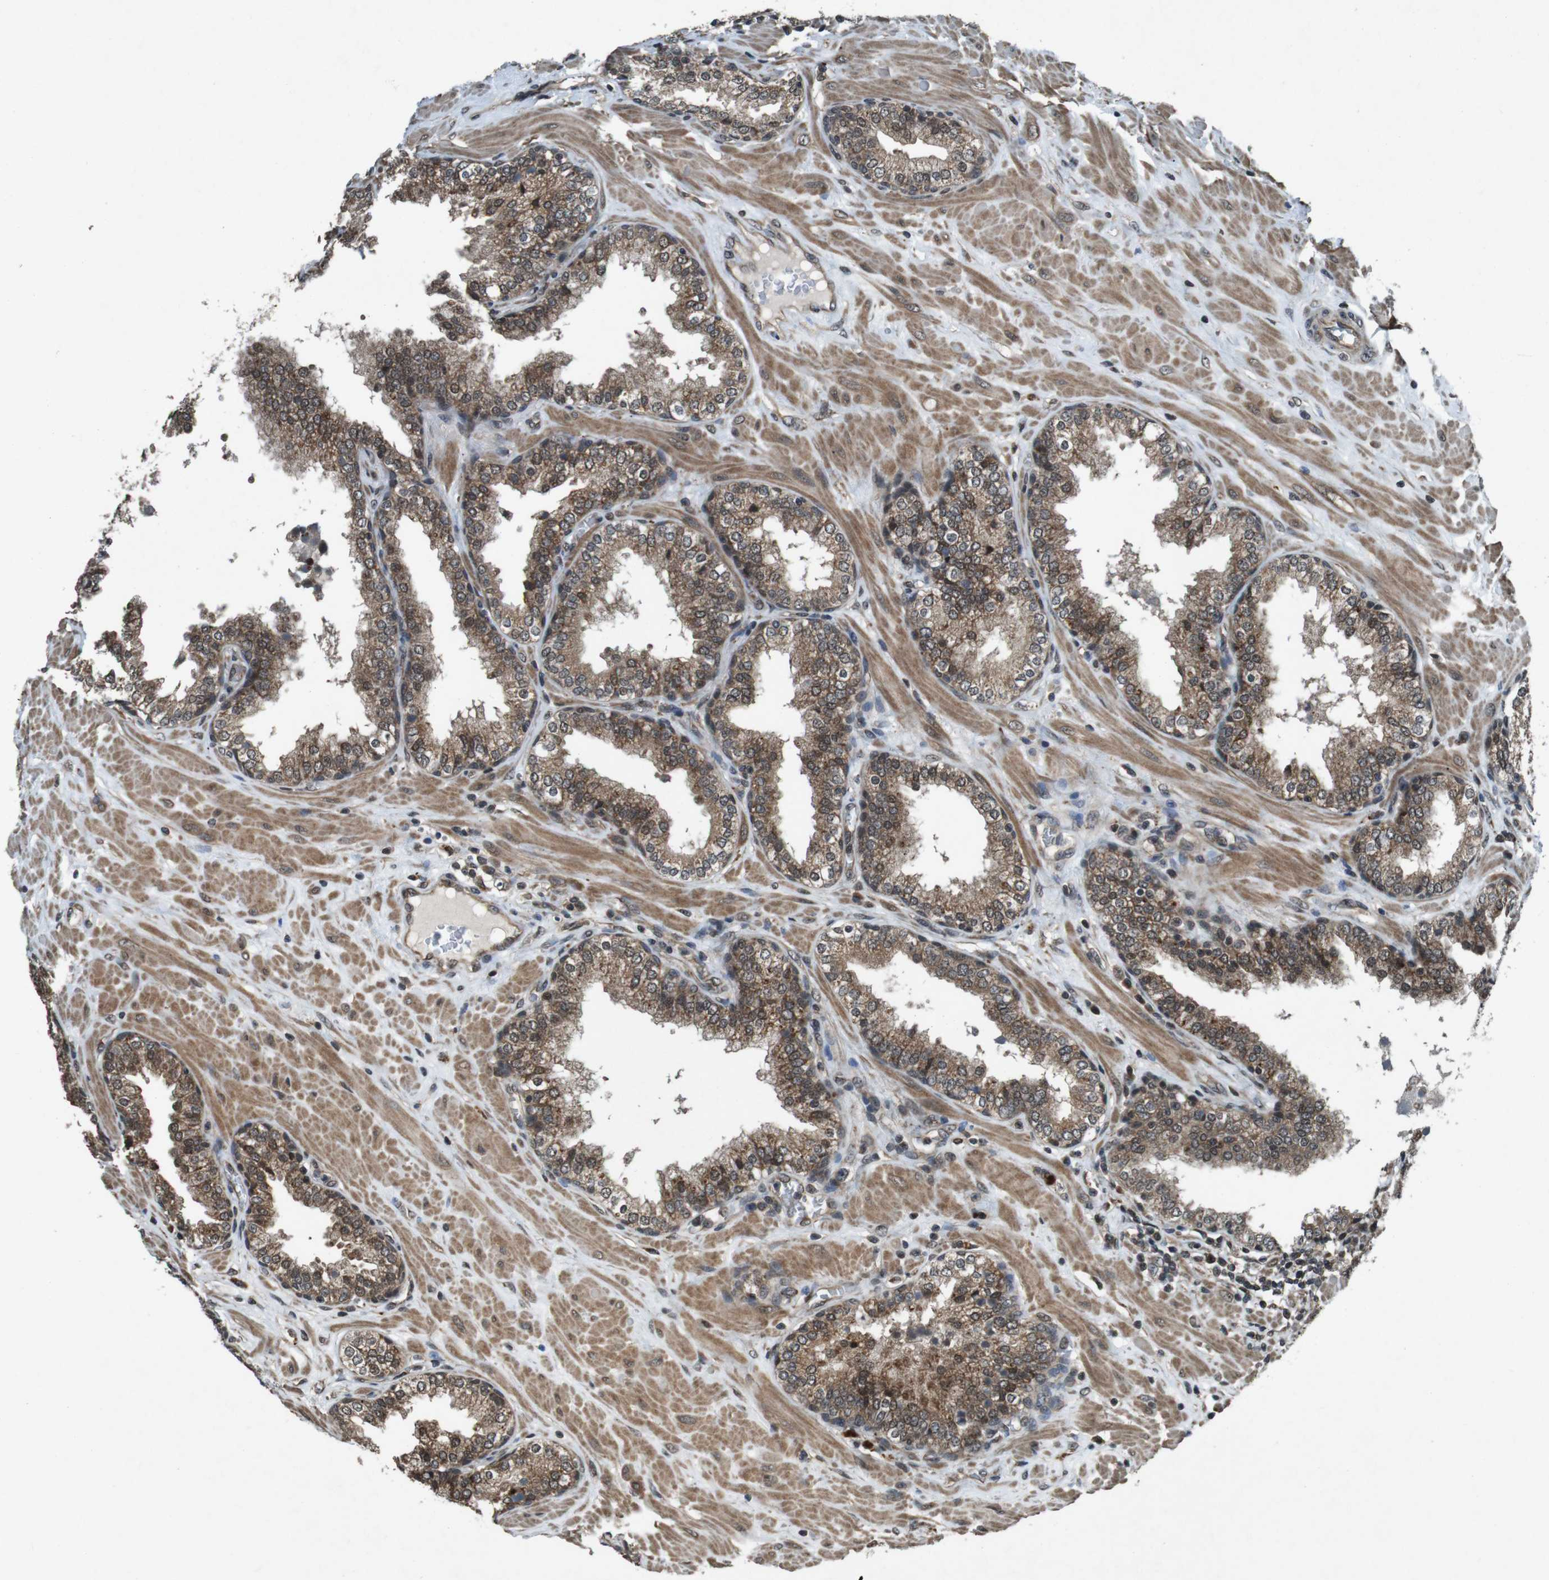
{"staining": {"intensity": "moderate", "quantity": ">75%", "location": "cytoplasmic/membranous"}, "tissue": "prostate", "cell_type": "Glandular cells", "image_type": "normal", "snomed": [{"axis": "morphology", "description": "Normal tissue, NOS"}, {"axis": "topography", "description": "Prostate"}], "caption": "Prostate stained with DAB (3,3'-diaminobenzidine) immunohistochemistry (IHC) reveals medium levels of moderate cytoplasmic/membranous expression in about >75% of glandular cells. The protein is shown in brown color, while the nuclei are stained blue.", "gene": "SOCS1", "patient": {"sex": "male", "age": 51}}